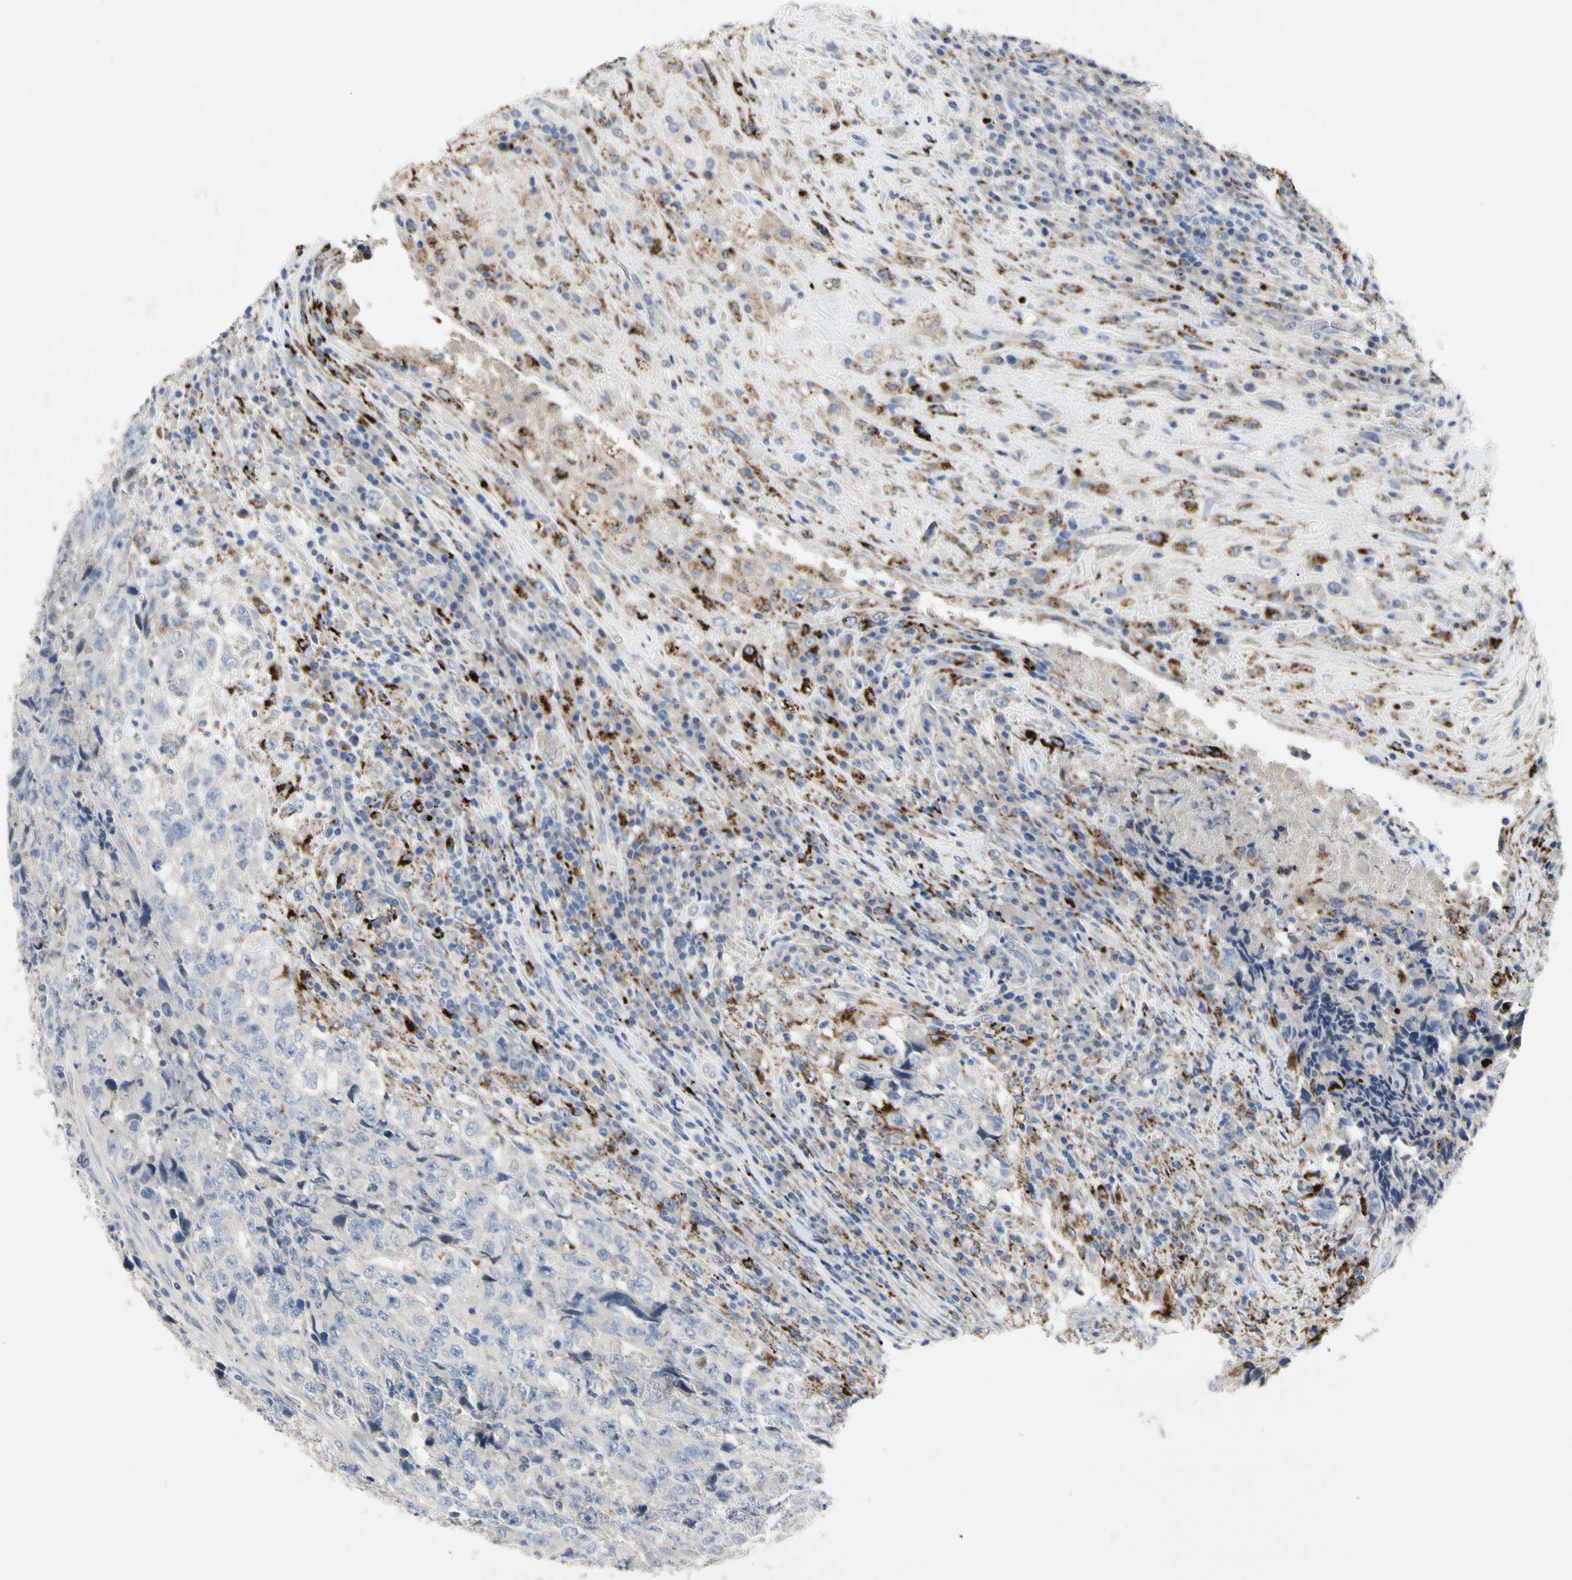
{"staining": {"intensity": "negative", "quantity": "none", "location": "none"}, "tissue": "testis cancer", "cell_type": "Tumor cells", "image_type": "cancer", "snomed": [{"axis": "morphology", "description": "Necrosis, NOS"}, {"axis": "morphology", "description": "Carcinoma, Embryonal, NOS"}, {"axis": "topography", "description": "Testis"}], "caption": "Tumor cells show no significant protein staining in testis embryonal carcinoma.", "gene": "RETSAT", "patient": {"sex": "male", "age": 19}}